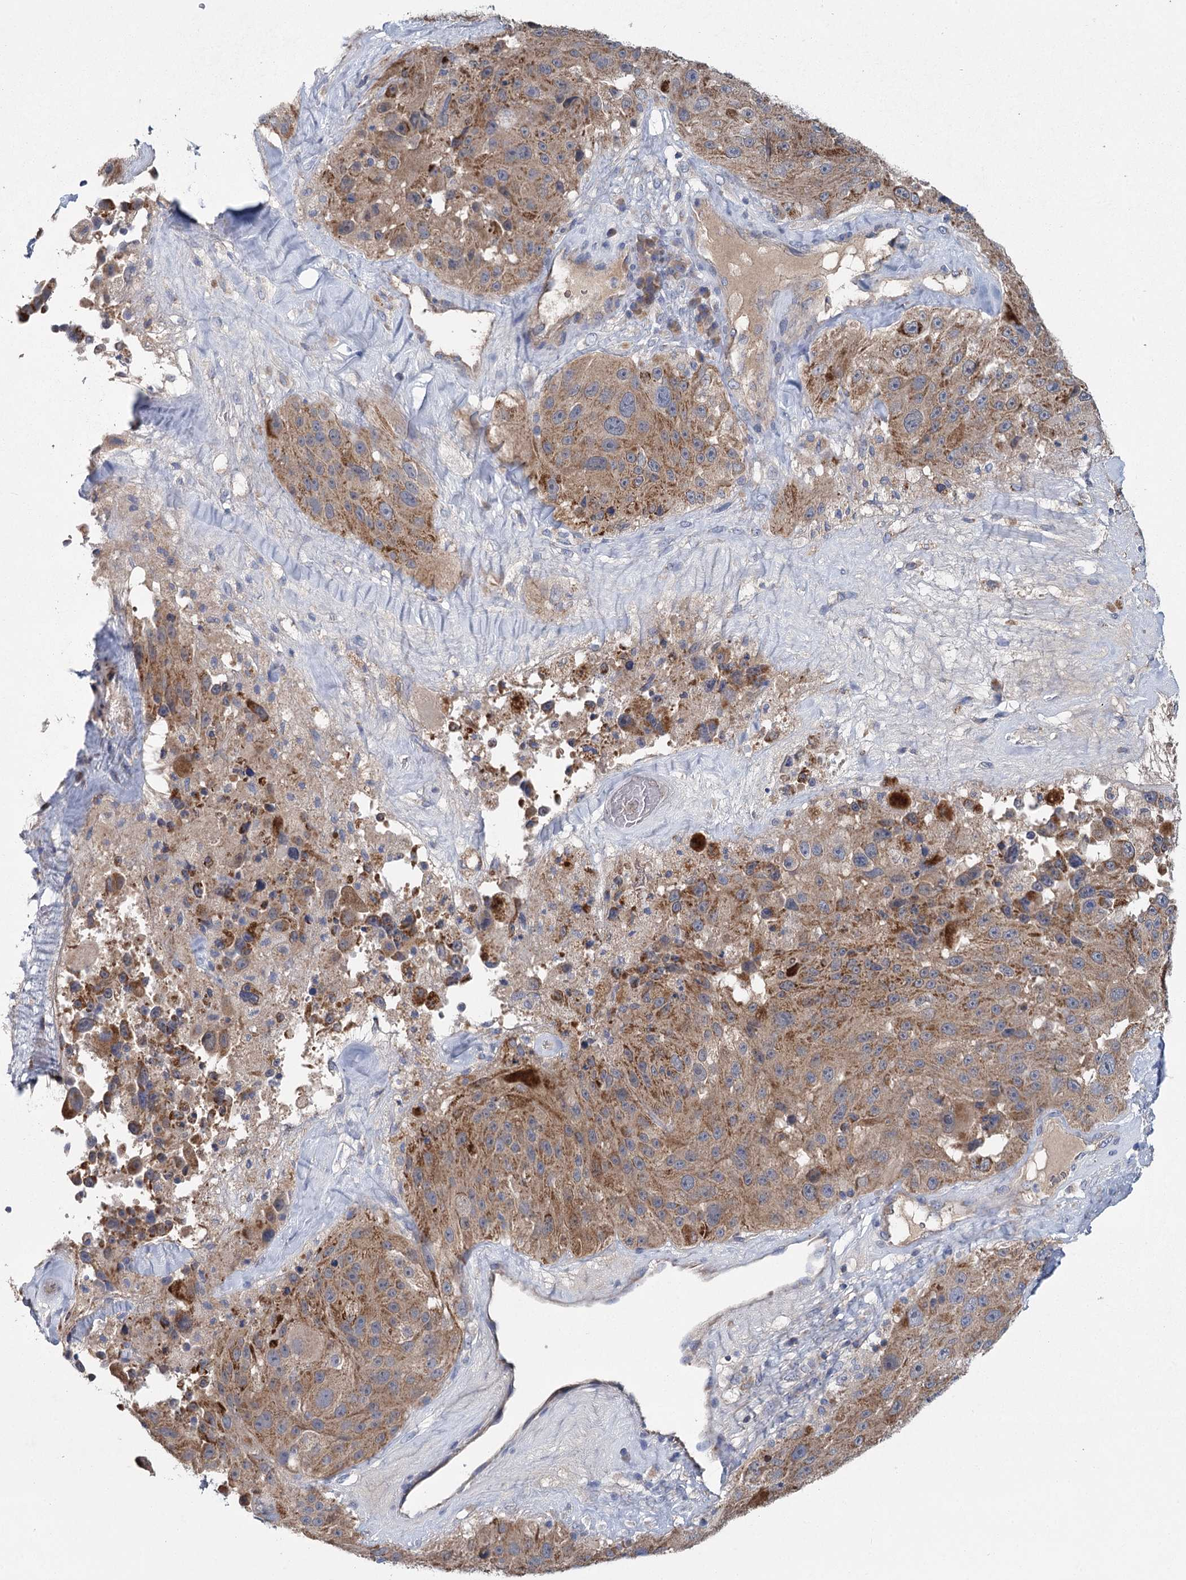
{"staining": {"intensity": "moderate", "quantity": ">75%", "location": "cytoplasmic/membranous"}, "tissue": "melanoma", "cell_type": "Tumor cells", "image_type": "cancer", "snomed": [{"axis": "morphology", "description": "Malignant melanoma, Metastatic site"}, {"axis": "topography", "description": "Lymph node"}], "caption": "The micrograph shows a brown stain indicating the presence of a protein in the cytoplasmic/membranous of tumor cells in melanoma.", "gene": "ANKRD16", "patient": {"sex": "male", "age": 62}}